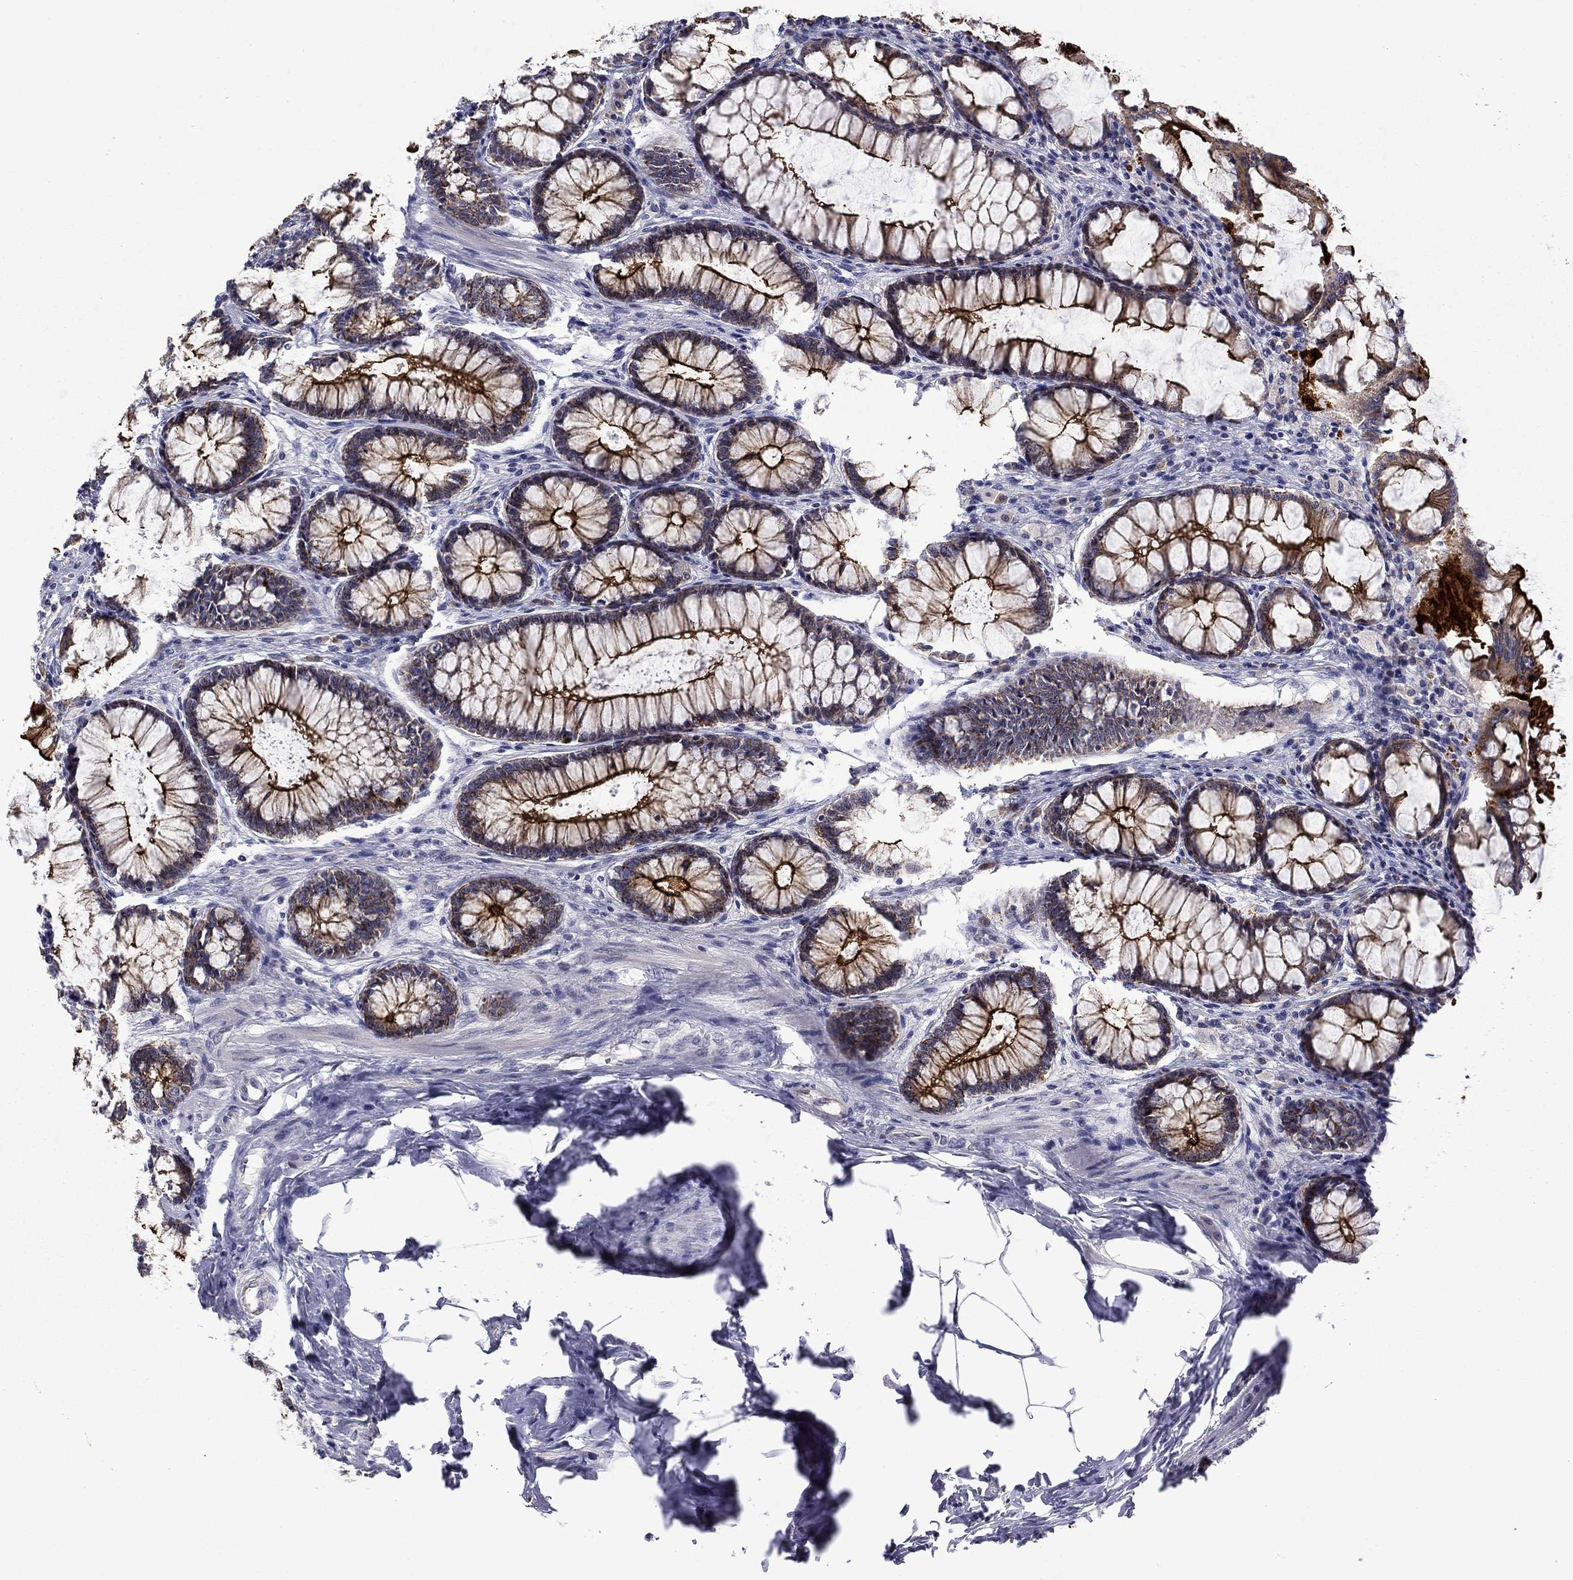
{"staining": {"intensity": "moderate", "quantity": "<25%", "location": "cytoplasmic/membranous"}, "tissue": "colon", "cell_type": "Endothelial cells", "image_type": "normal", "snomed": [{"axis": "morphology", "description": "Normal tissue, NOS"}, {"axis": "topography", "description": "Colon"}], "caption": "Immunohistochemical staining of normal colon exhibits low levels of moderate cytoplasmic/membranous staining in about <25% of endothelial cells. The staining was performed using DAB (3,3'-diaminobenzidine), with brown indicating positive protein expression. Nuclei are stained blue with hematoxylin.", "gene": "LMO7", "patient": {"sex": "female", "age": 65}}